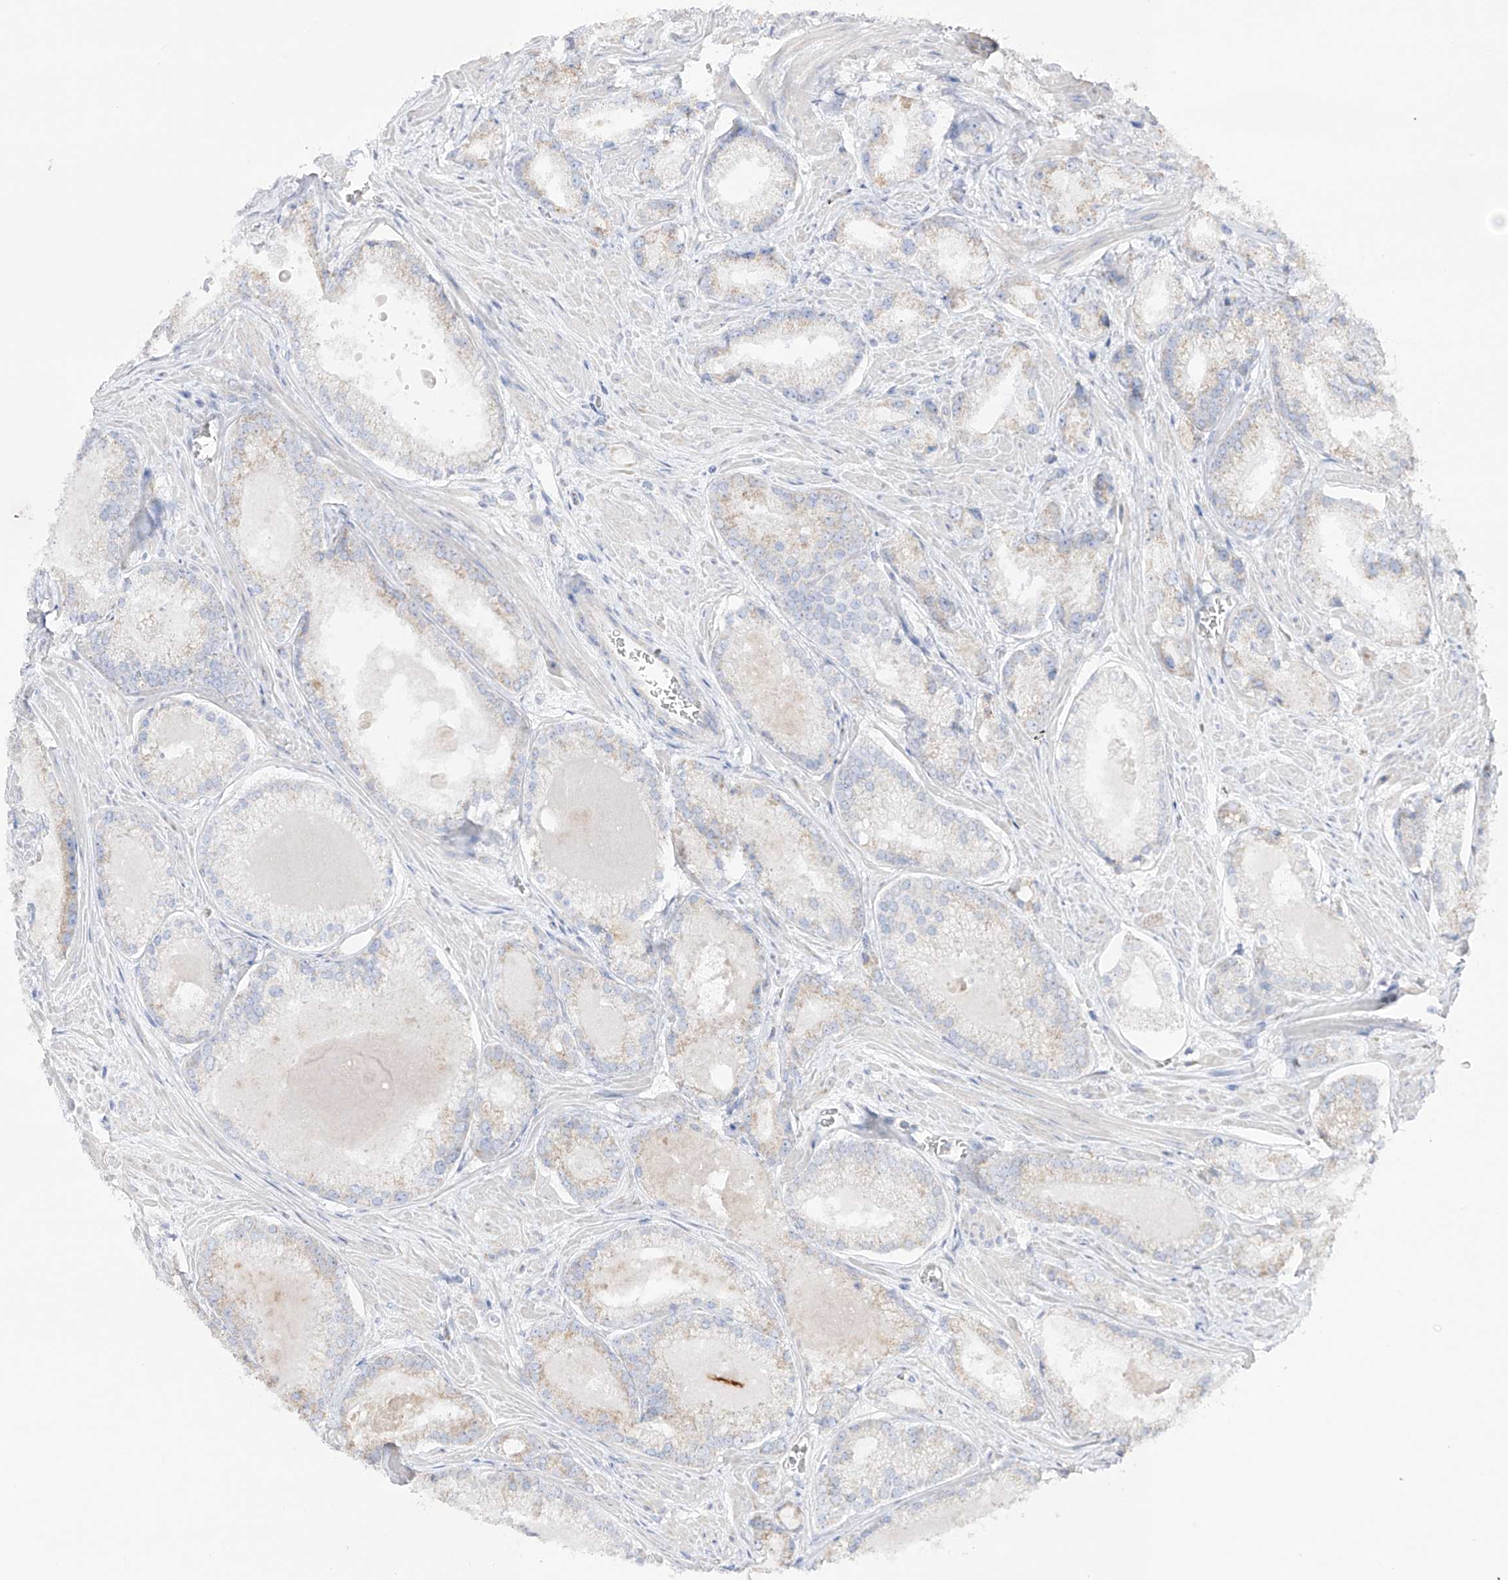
{"staining": {"intensity": "weak", "quantity": "<25%", "location": "cytoplasmic/membranous"}, "tissue": "prostate cancer", "cell_type": "Tumor cells", "image_type": "cancer", "snomed": [{"axis": "morphology", "description": "Adenocarcinoma, Low grade"}, {"axis": "topography", "description": "Prostate"}], "caption": "This is an IHC photomicrograph of adenocarcinoma (low-grade) (prostate). There is no positivity in tumor cells.", "gene": "RCHY1", "patient": {"sex": "male", "age": 54}}